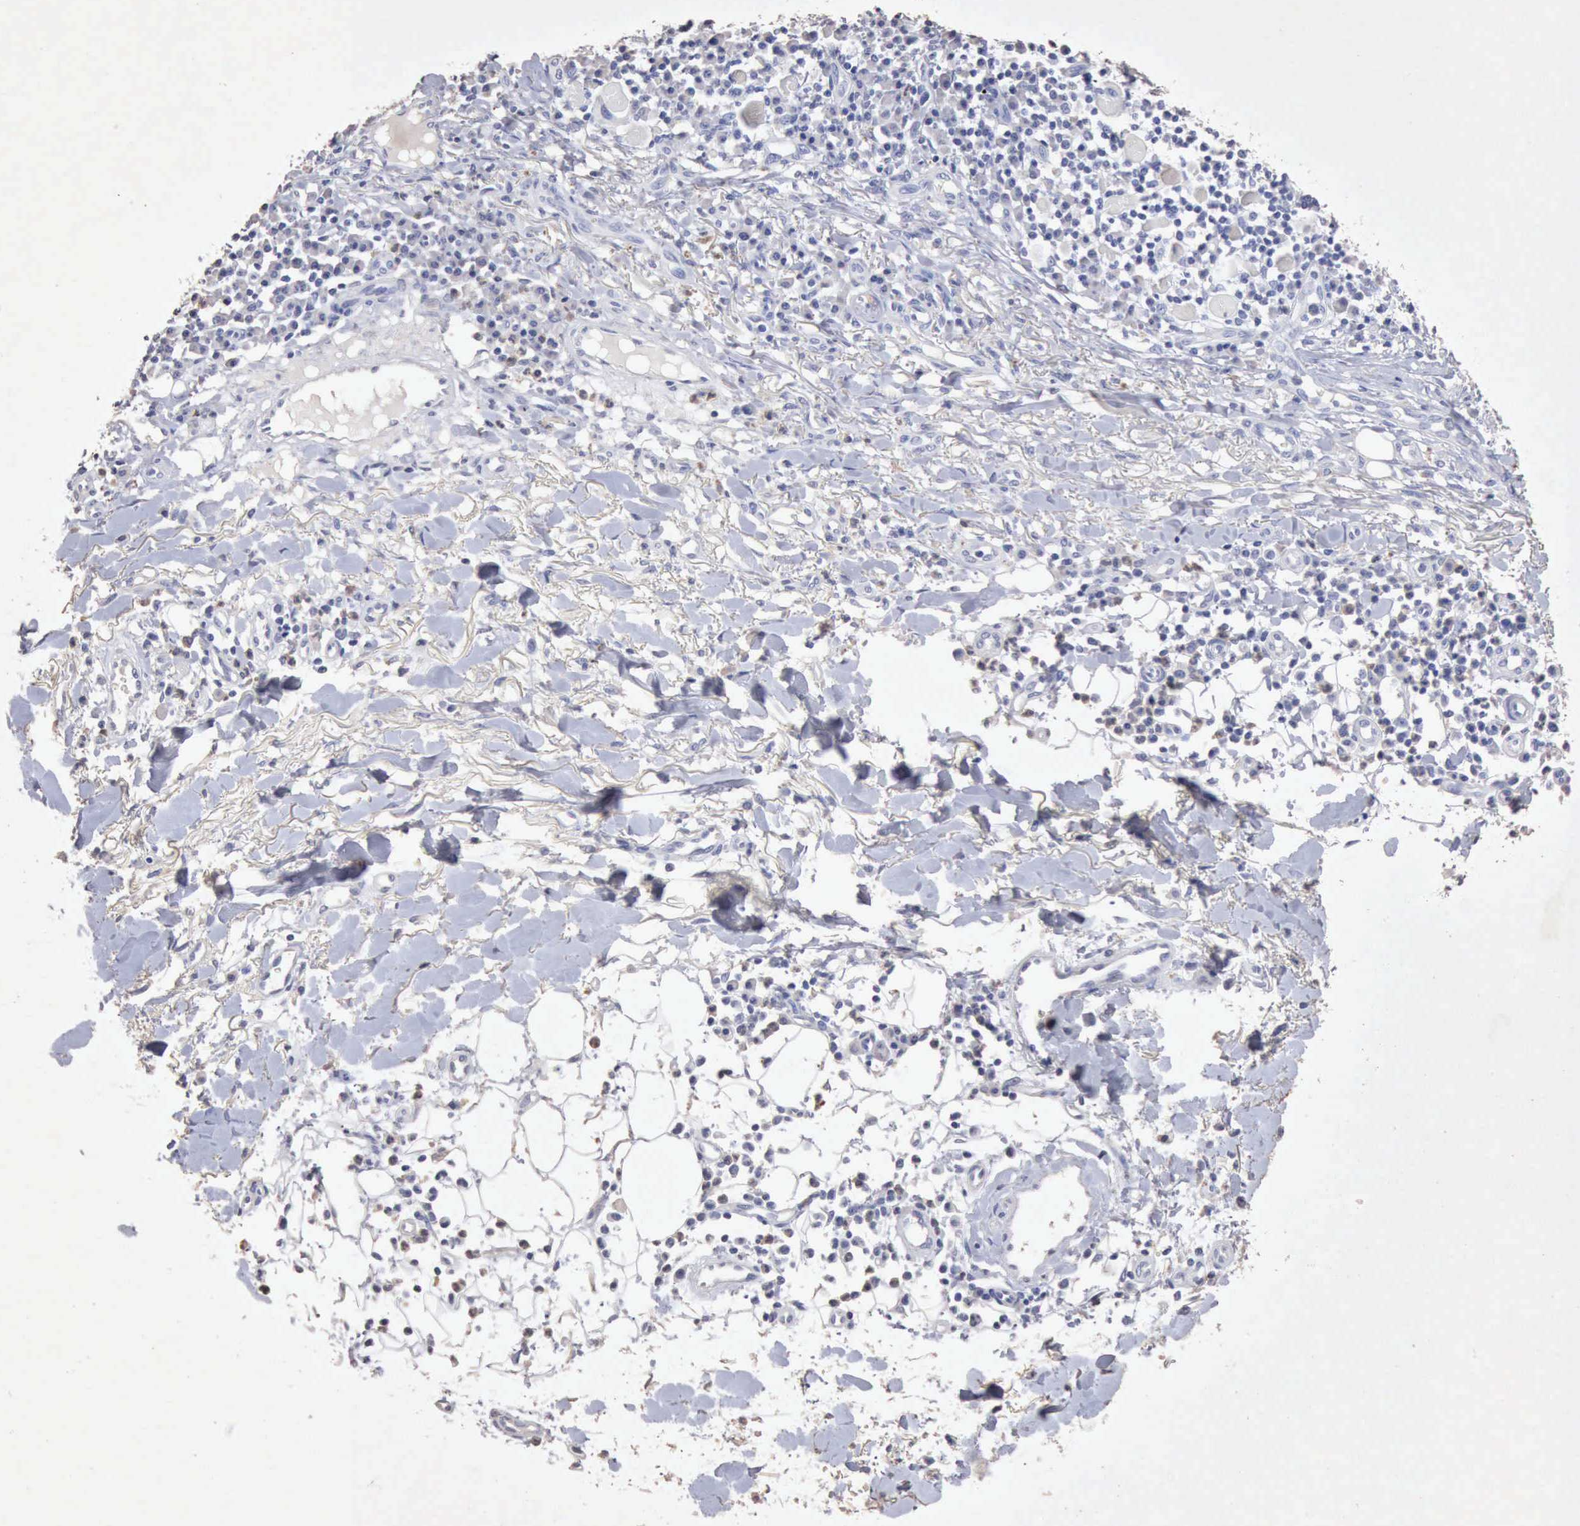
{"staining": {"intensity": "moderate", "quantity": "<25%", "location": "cytoplasmic/membranous"}, "tissue": "skin cancer", "cell_type": "Tumor cells", "image_type": "cancer", "snomed": [{"axis": "morphology", "description": "Squamous cell carcinoma, NOS"}, {"axis": "topography", "description": "Skin"}], "caption": "Human skin squamous cell carcinoma stained with a protein marker reveals moderate staining in tumor cells.", "gene": "KRT6B", "patient": {"sex": "female", "age": 89}}